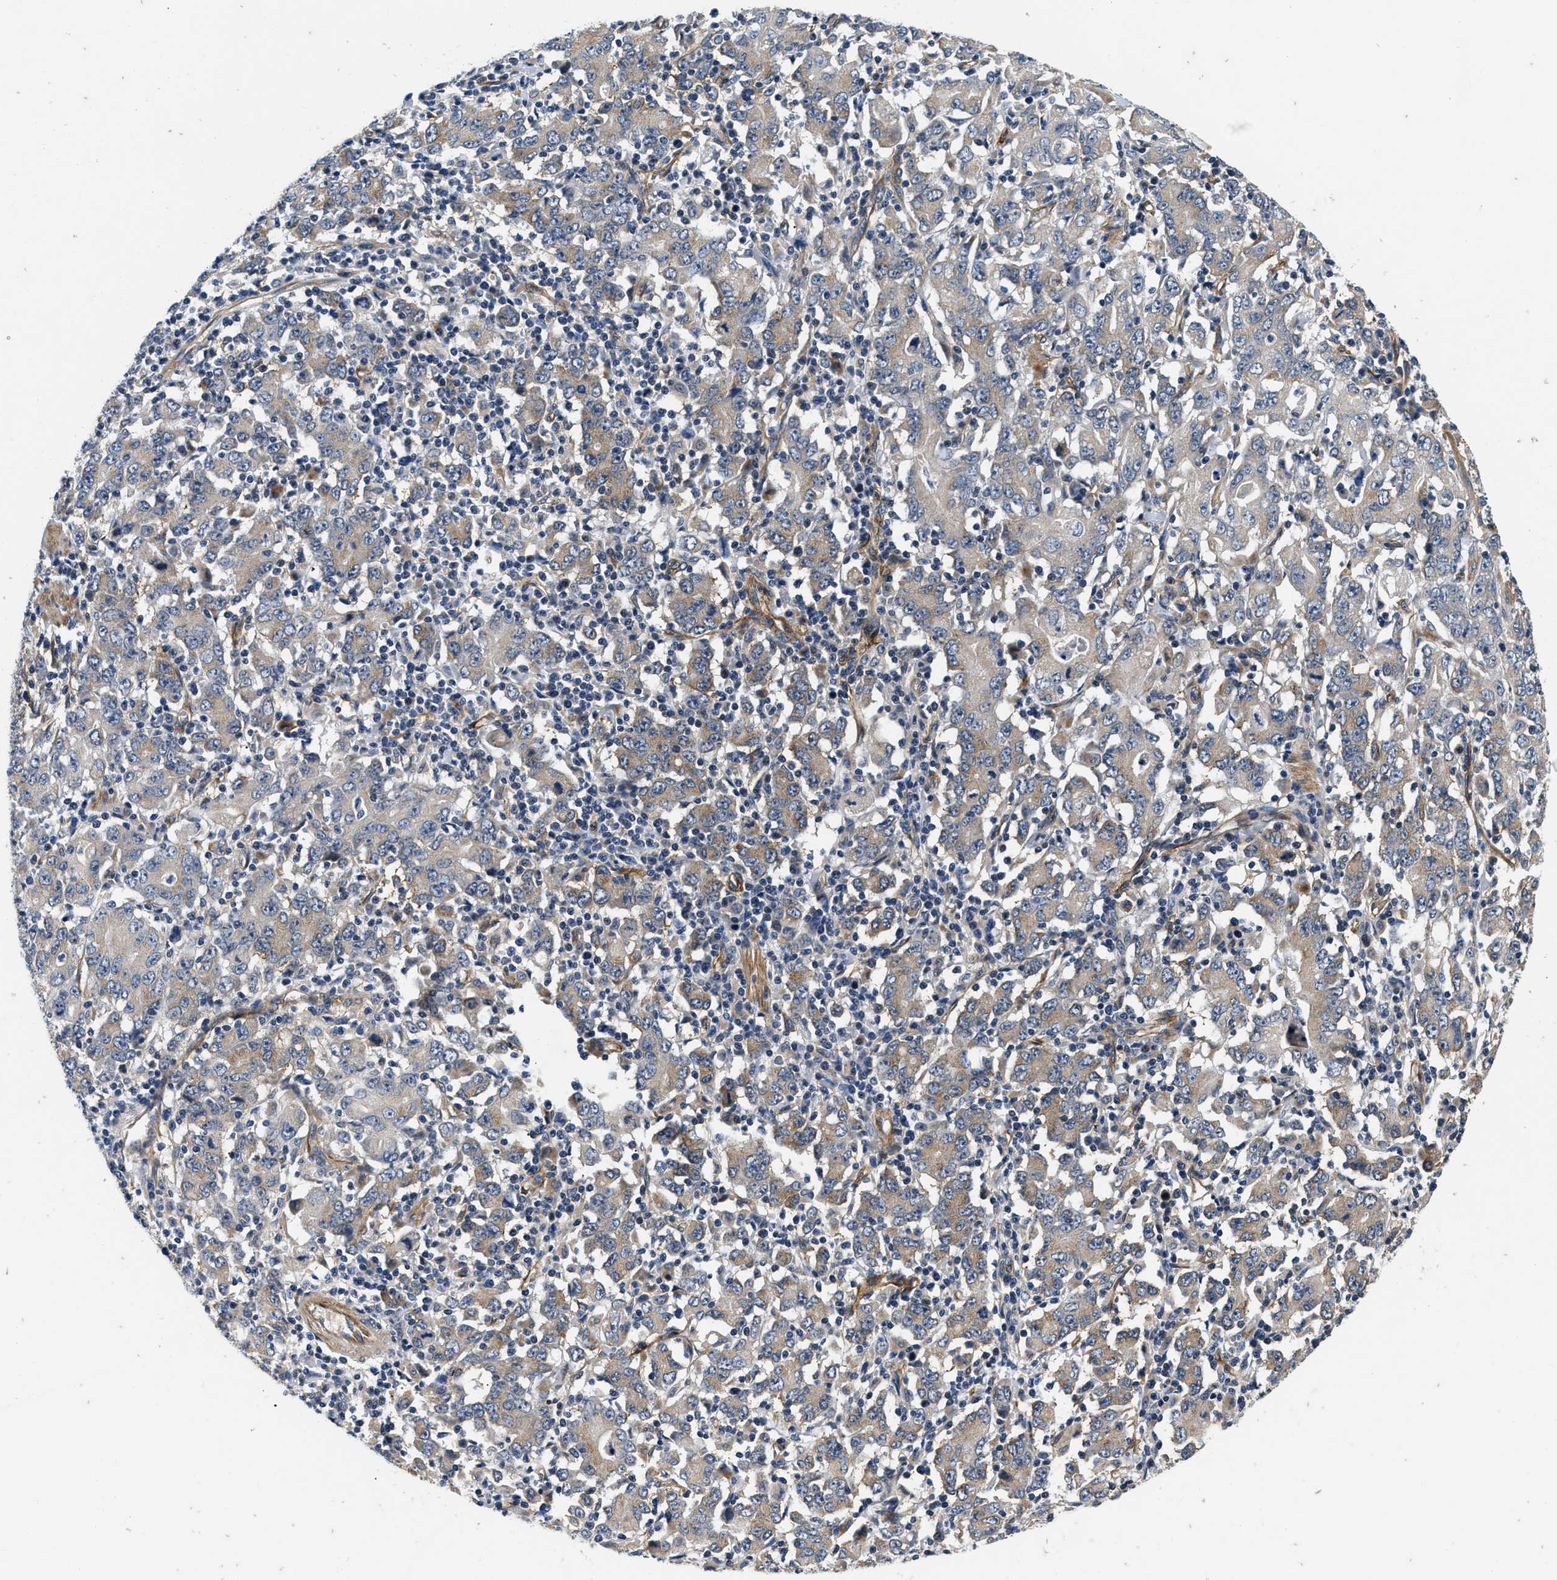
{"staining": {"intensity": "weak", "quantity": ">75%", "location": "cytoplasmic/membranous"}, "tissue": "stomach cancer", "cell_type": "Tumor cells", "image_type": "cancer", "snomed": [{"axis": "morphology", "description": "Adenocarcinoma, NOS"}, {"axis": "topography", "description": "Stomach, upper"}], "caption": "Stomach adenocarcinoma stained with a brown dye exhibits weak cytoplasmic/membranous positive expression in approximately >75% of tumor cells.", "gene": "NME6", "patient": {"sex": "male", "age": 69}}